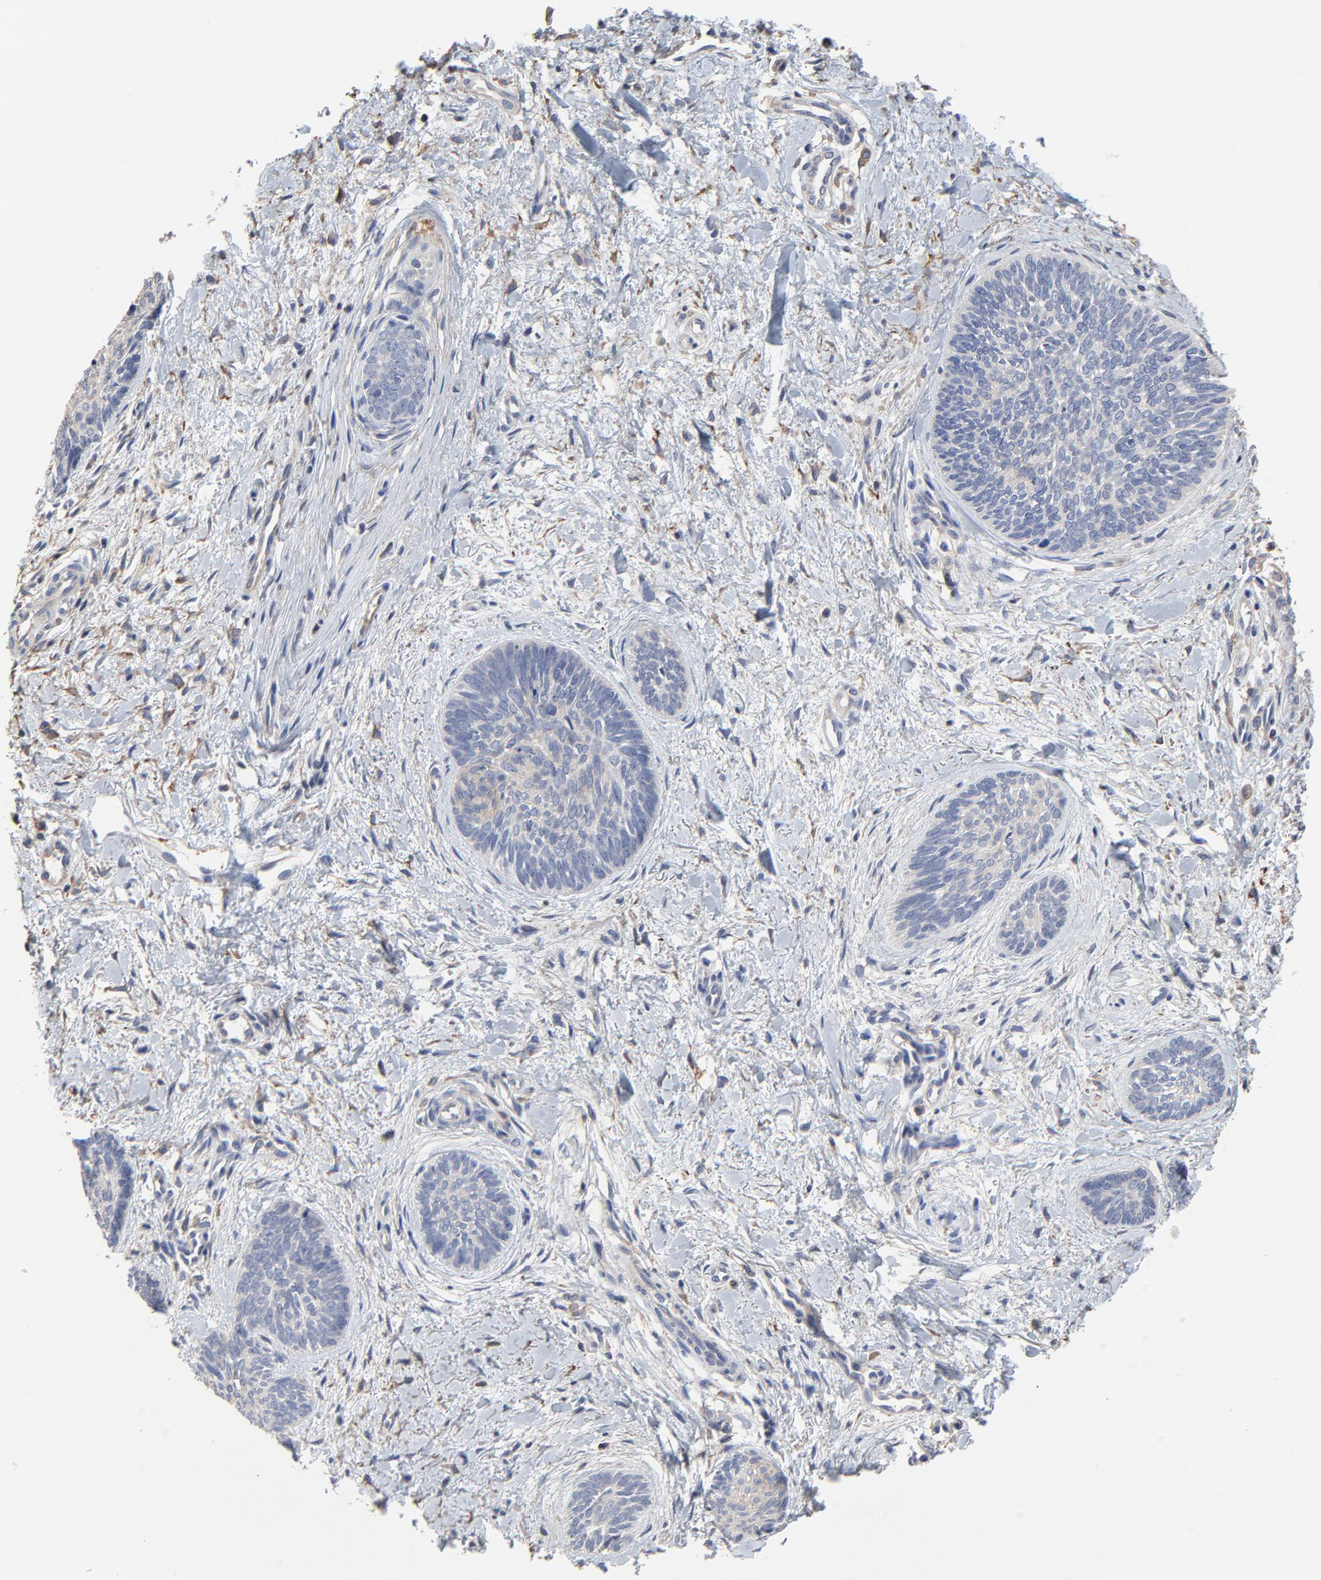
{"staining": {"intensity": "weak", "quantity": "<25%", "location": "cytoplasmic/membranous"}, "tissue": "skin cancer", "cell_type": "Tumor cells", "image_type": "cancer", "snomed": [{"axis": "morphology", "description": "Basal cell carcinoma"}, {"axis": "topography", "description": "Skin"}], "caption": "A photomicrograph of human skin cancer (basal cell carcinoma) is negative for staining in tumor cells.", "gene": "NXF3", "patient": {"sex": "female", "age": 81}}